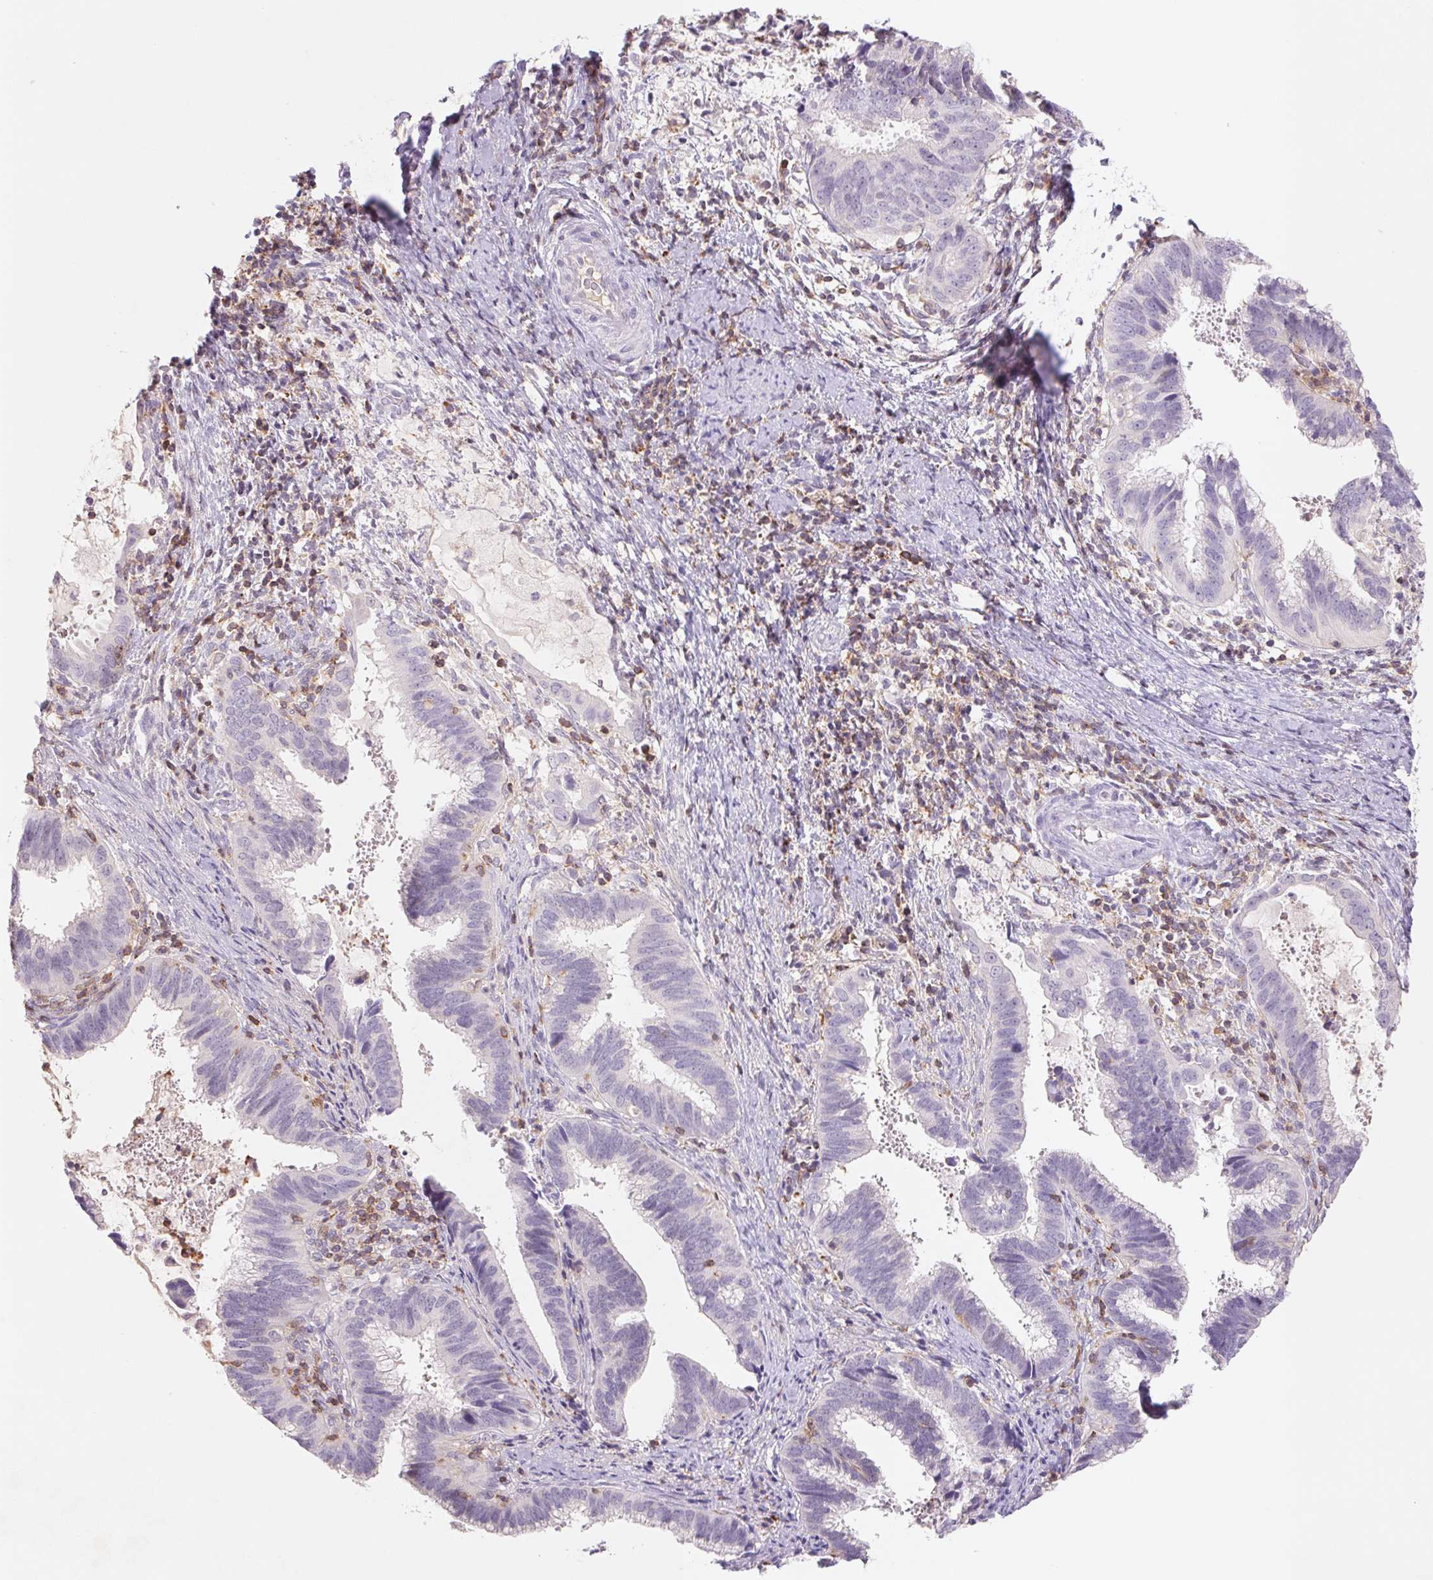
{"staining": {"intensity": "negative", "quantity": "none", "location": "none"}, "tissue": "cervical cancer", "cell_type": "Tumor cells", "image_type": "cancer", "snomed": [{"axis": "morphology", "description": "Adenocarcinoma, NOS"}, {"axis": "topography", "description": "Cervix"}], "caption": "Adenocarcinoma (cervical) stained for a protein using IHC exhibits no expression tumor cells.", "gene": "KIF26A", "patient": {"sex": "female", "age": 56}}